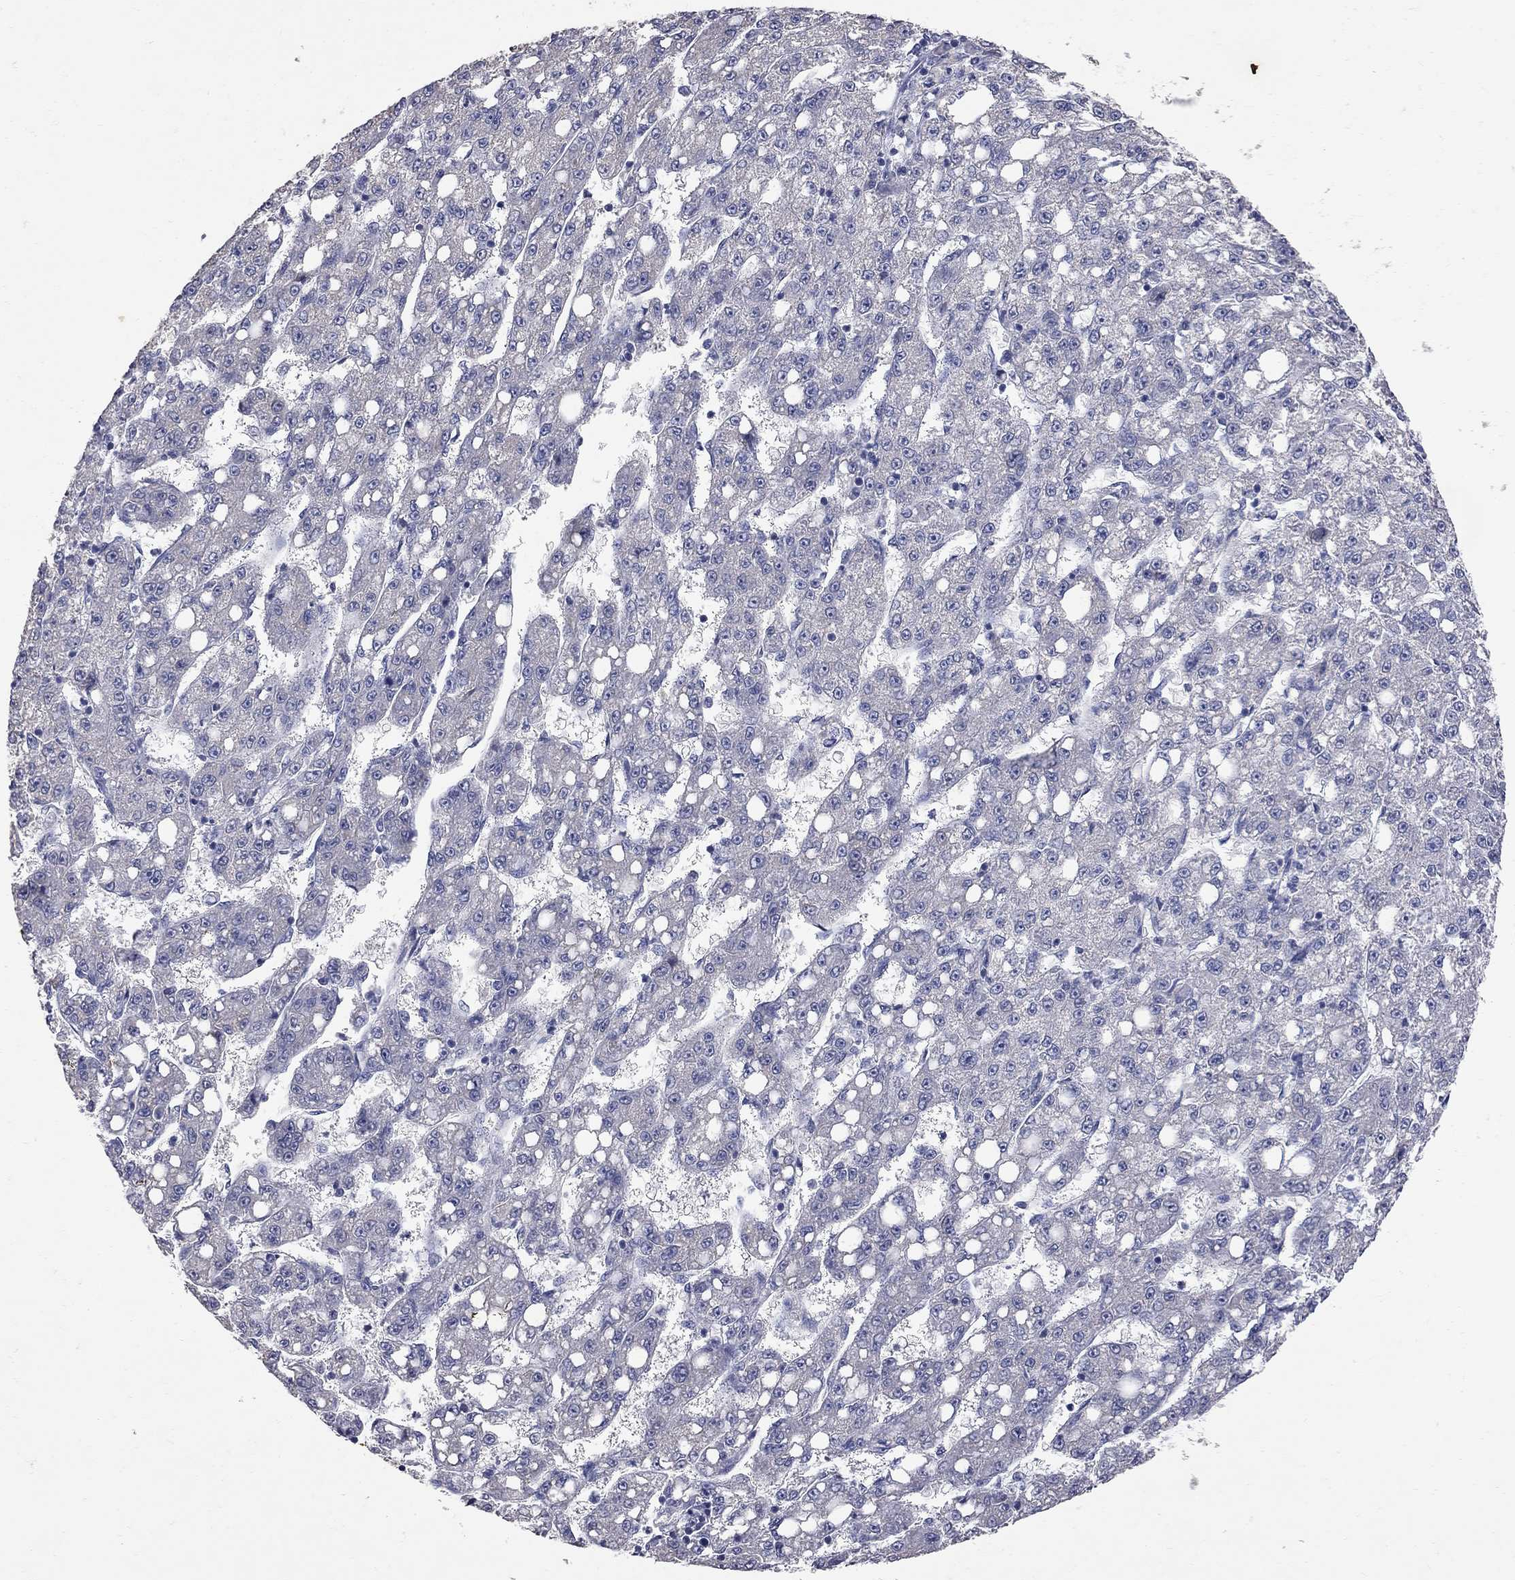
{"staining": {"intensity": "negative", "quantity": "none", "location": "none"}, "tissue": "liver cancer", "cell_type": "Tumor cells", "image_type": "cancer", "snomed": [{"axis": "morphology", "description": "Carcinoma, Hepatocellular, NOS"}, {"axis": "topography", "description": "Liver"}], "caption": "Liver hepatocellular carcinoma was stained to show a protein in brown. There is no significant staining in tumor cells.", "gene": "NOS2", "patient": {"sex": "female", "age": 65}}